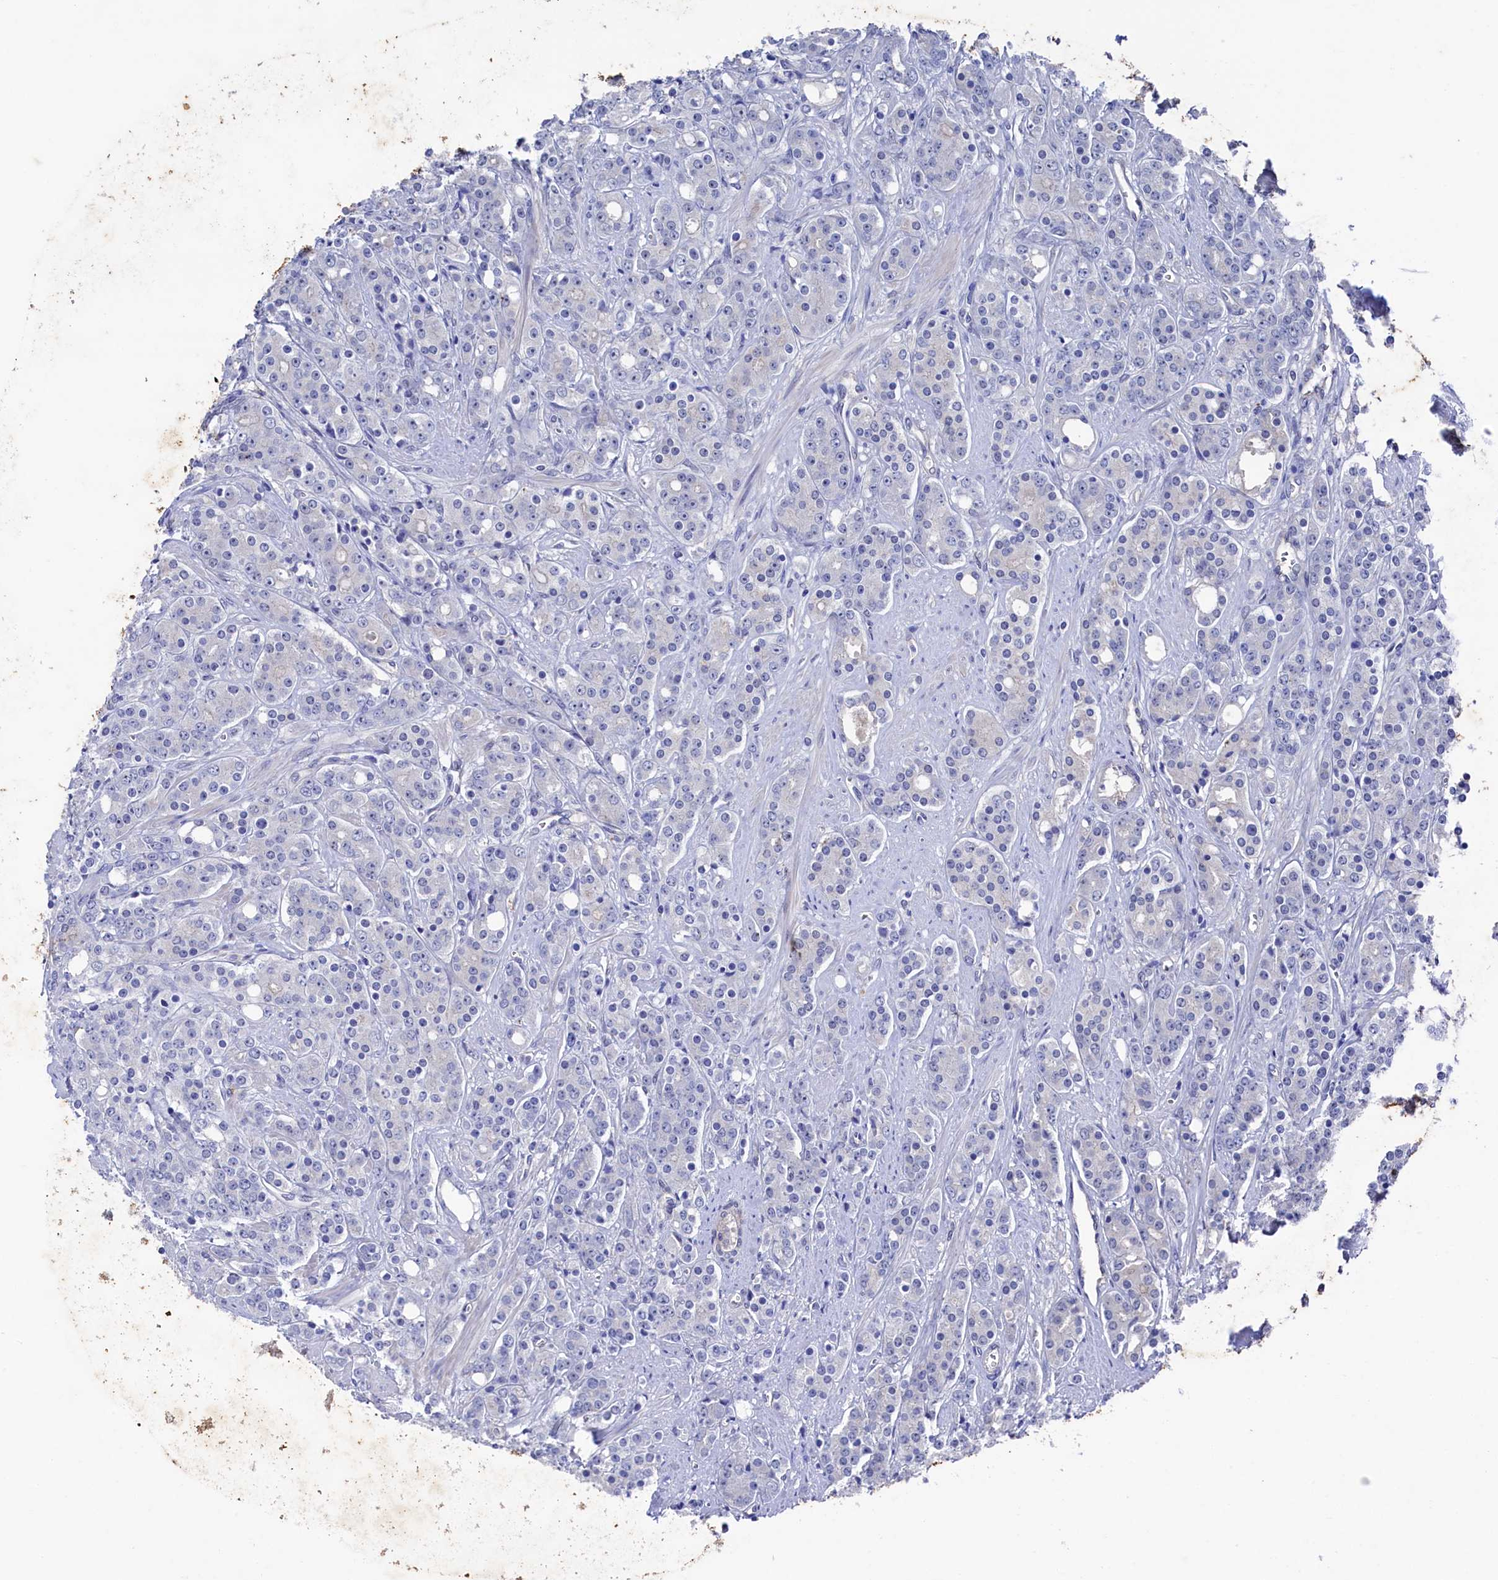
{"staining": {"intensity": "negative", "quantity": "none", "location": "none"}, "tissue": "prostate cancer", "cell_type": "Tumor cells", "image_type": "cancer", "snomed": [{"axis": "morphology", "description": "Adenocarcinoma, High grade"}, {"axis": "topography", "description": "Prostate"}], "caption": "The IHC photomicrograph has no significant staining in tumor cells of adenocarcinoma (high-grade) (prostate) tissue. The staining was performed using DAB to visualize the protein expression in brown, while the nuclei were stained in blue with hematoxylin (Magnification: 20x).", "gene": "RNH1", "patient": {"sex": "male", "age": 62}}